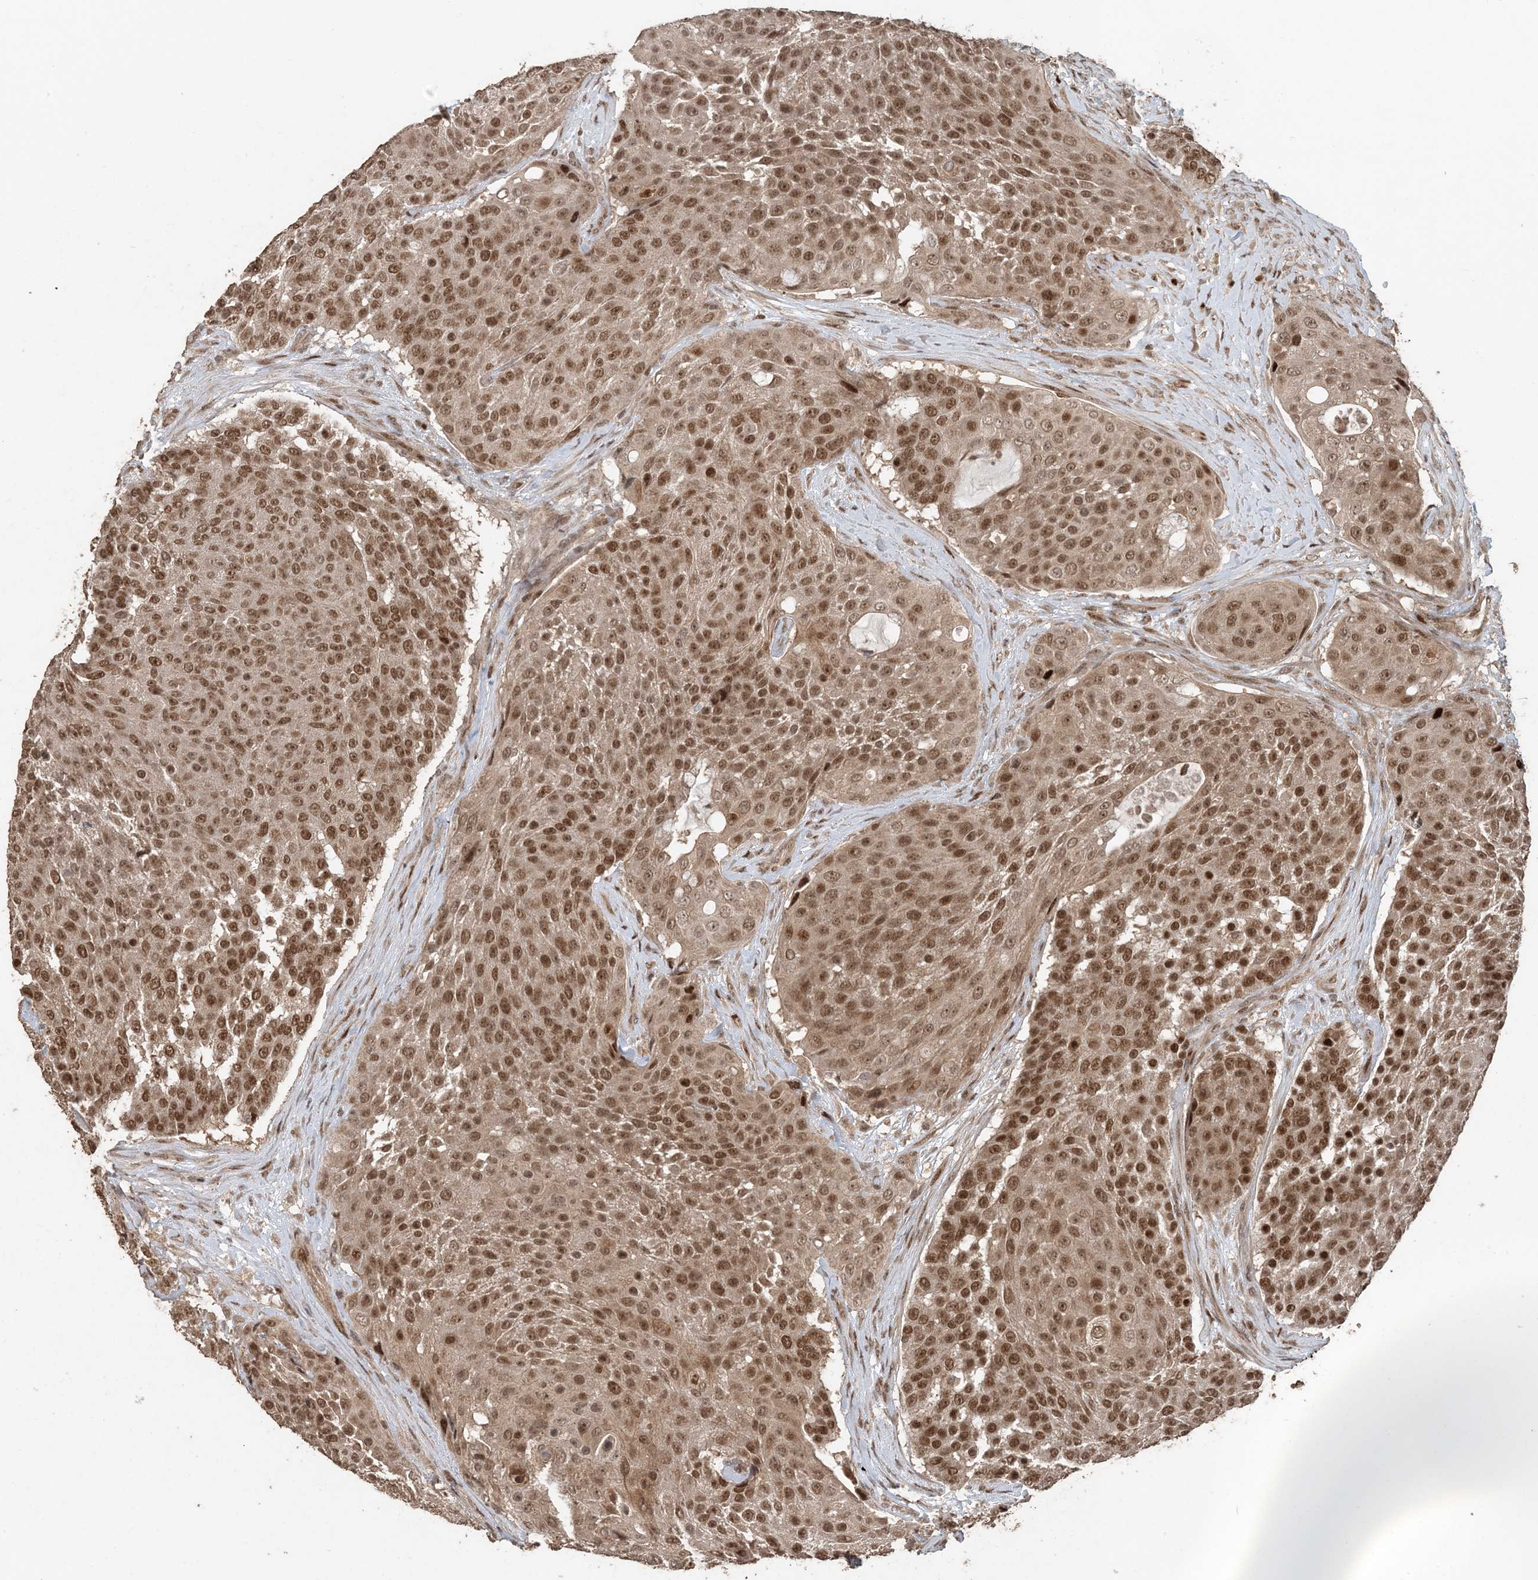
{"staining": {"intensity": "moderate", "quantity": ">75%", "location": "nuclear"}, "tissue": "urothelial cancer", "cell_type": "Tumor cells", "image_type": "cancer", "snomed": [{"axis": "morphology", "description": "Urothelial carcinoma, High grade"}, {"axis": "topography", "description": "Urinary bladder"}], "caption": "A medium amount of moderate nuclear positivity is appreciated in about >75% of tumor cells in urothelial cancer tissue.", "gene": "ATP13A2", "patient": {"sex": "female", "age": 63}}